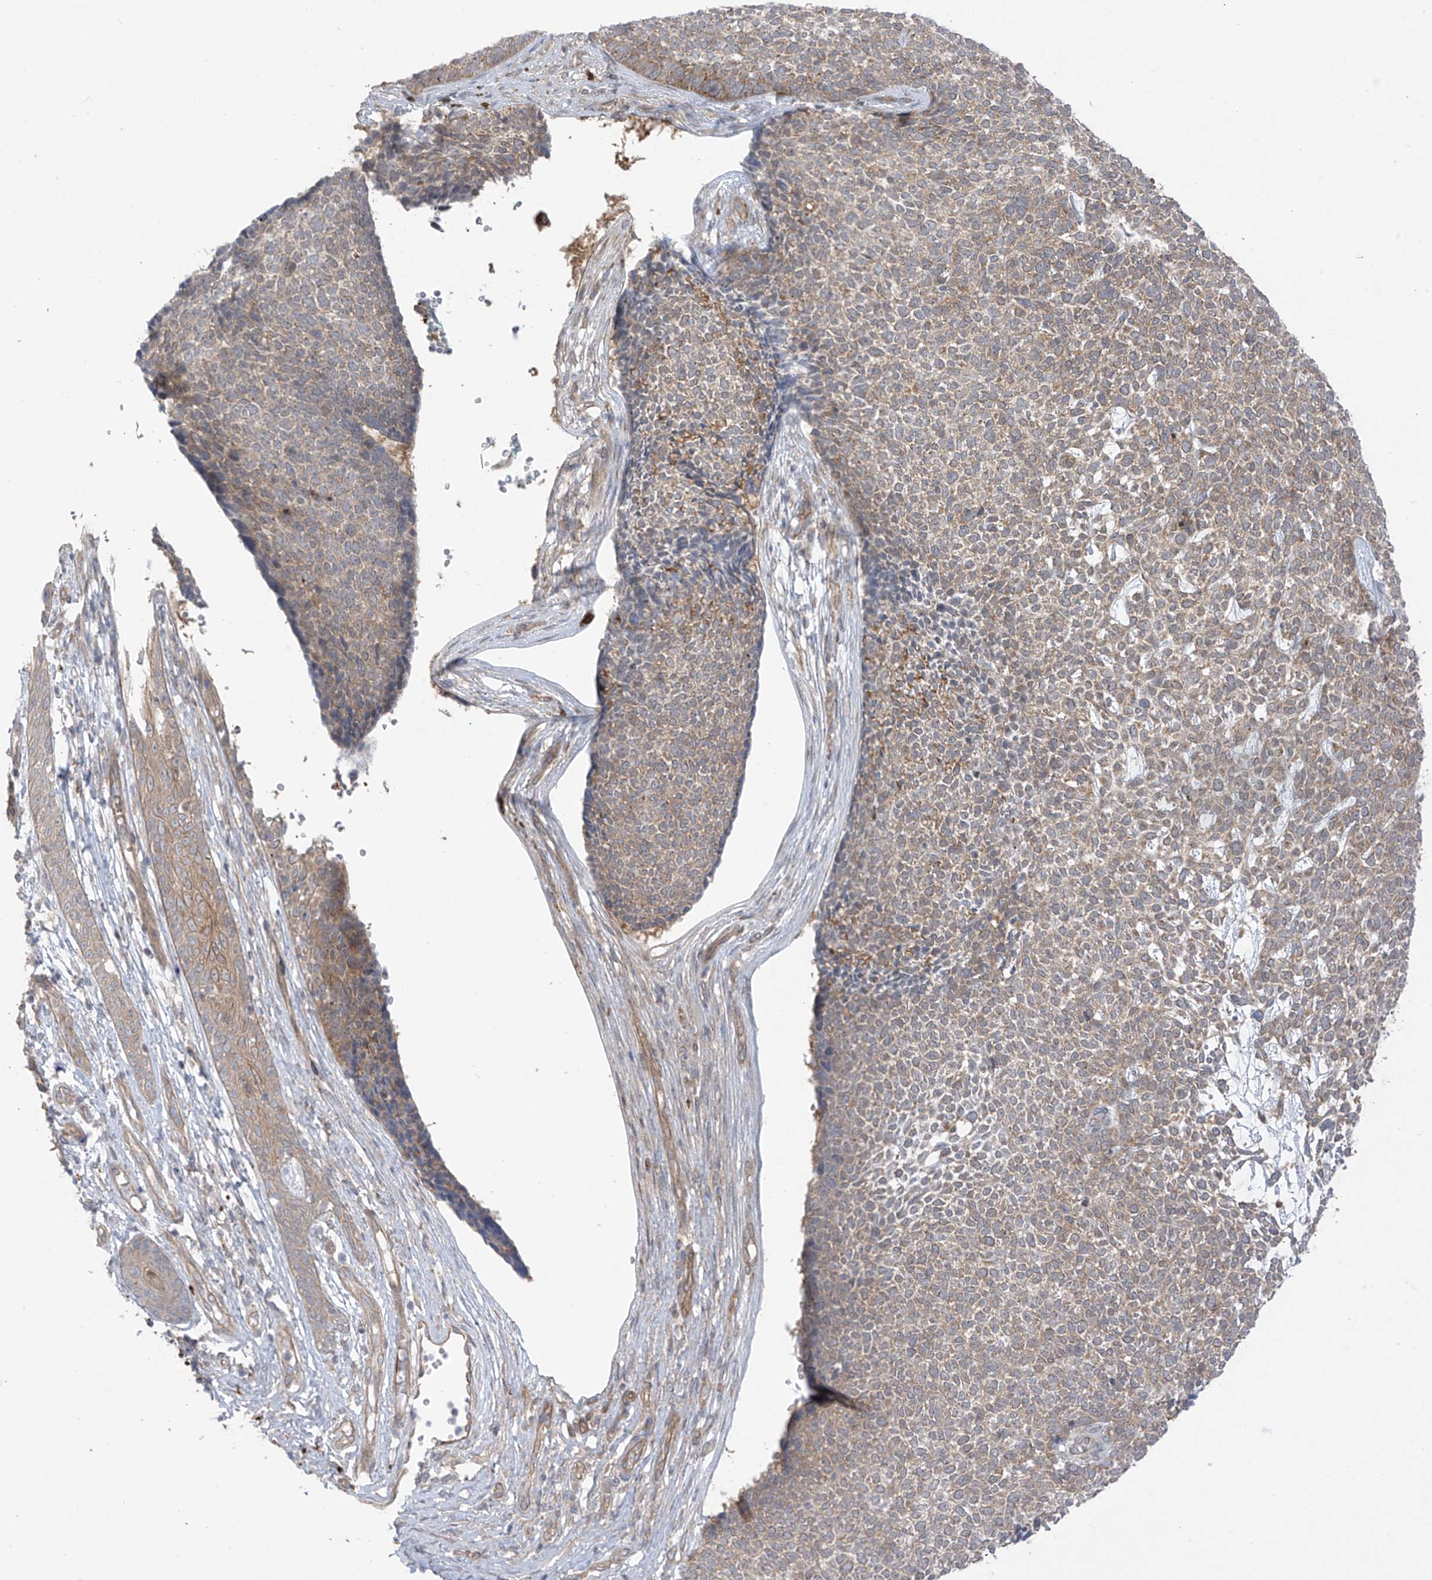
{"staining": {"intensity": "moderate", "quantity": "25%-75%", "location": "cytoplasmic/membranous"}, "tissue": "skin cancer", "cell_type": "Tumor cells", "image_type": "cancer", "snomed": [{"axis": "morphology", "description": "Basal cell carcinoma"}, {"axis": "topography", "description": "Skin"}], "caption": "Skin basal cell carcinoma was stained to show a protein in brown. There is medium levels of moderate cytoplasmic/membranous staining in about 25%-75% of tumor cells.", "gene": "EIPR1", "patient": {"sex": "female", "age": 84}}